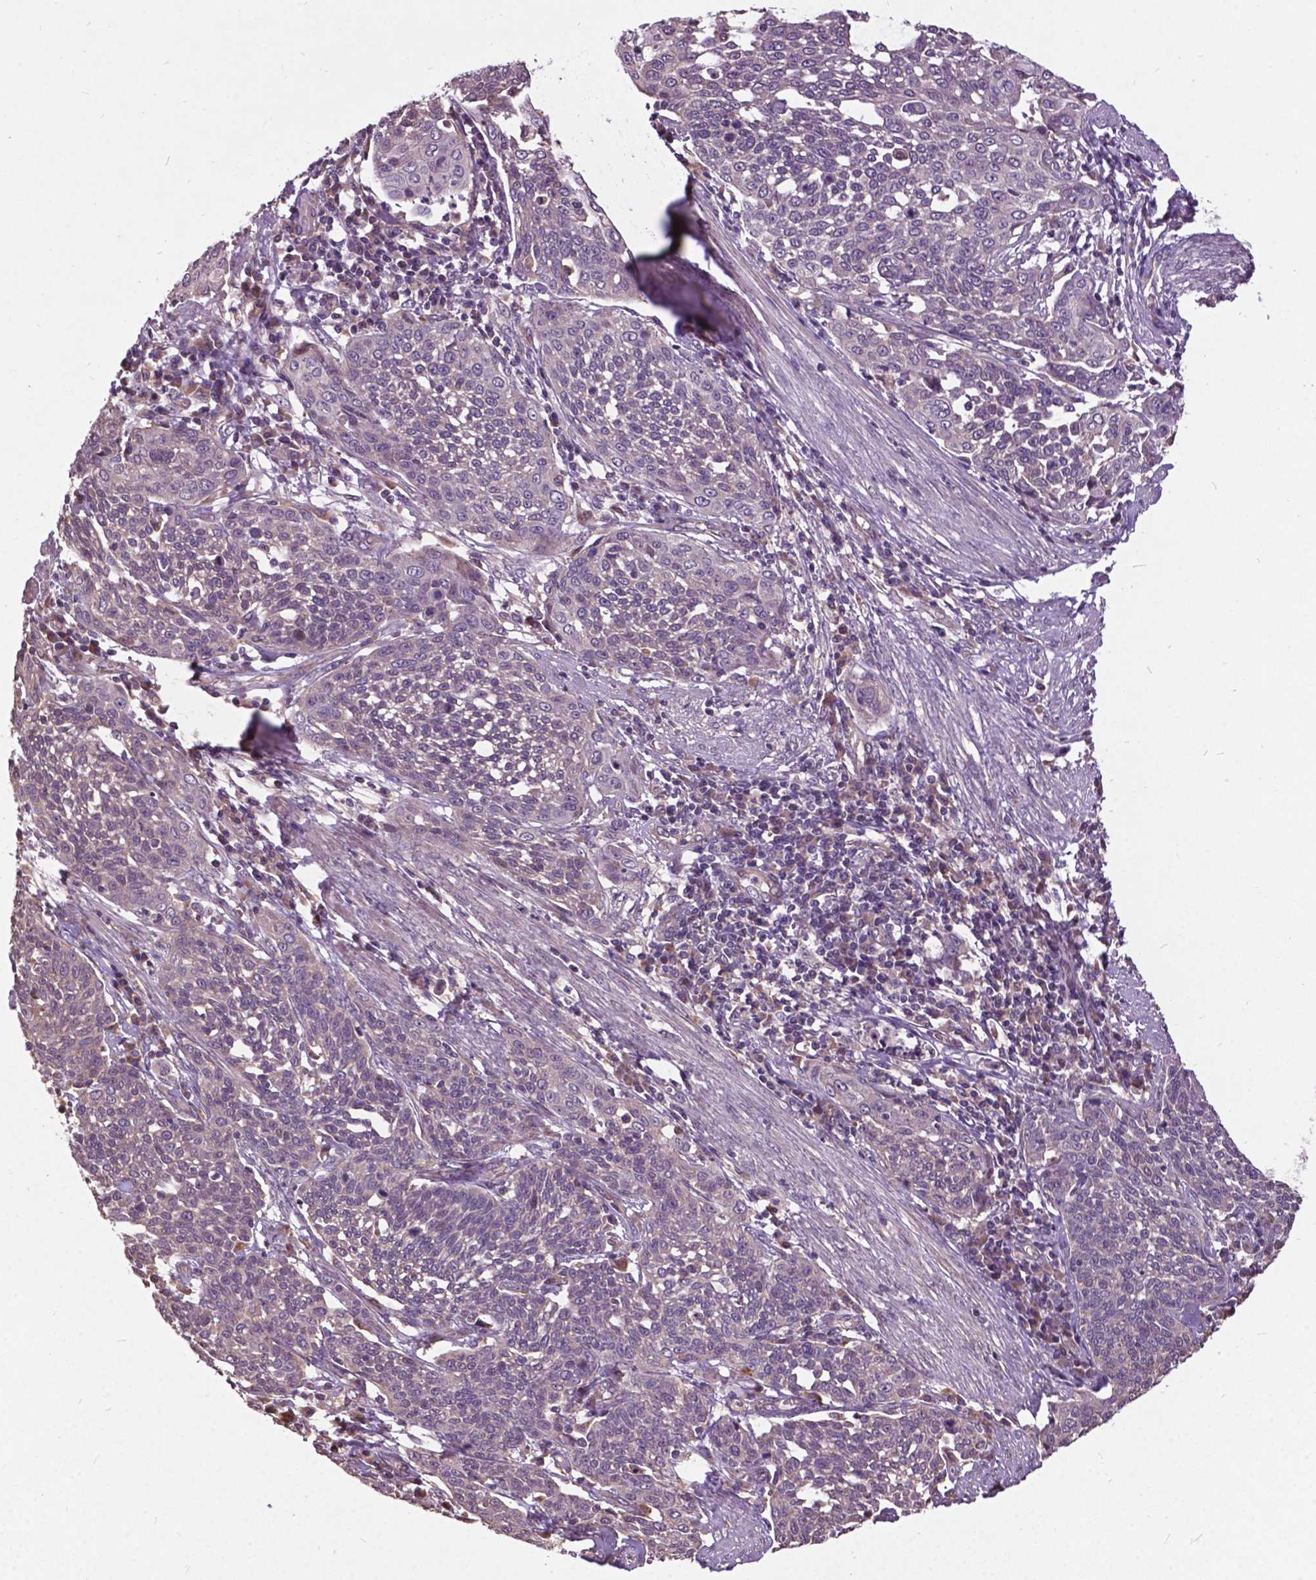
{"staining": {"intensity": "negative", "quantity": "none", "location": "none"}, "tissue": "cervical cancer", "cell_type": "Tumor cells", "image_type": "cancer", "snomed": [{"axis": "morphology", "description": "Squamous cell carcinoma, NOS"}, {"axis": "topography", "description": "Cervix"}], "caption": "IHC of cervical squamous cell carcinoma shows no expression in tumor cells.", "gene": "AP1S3", "patient": {"sex": "female", "age": 34}}